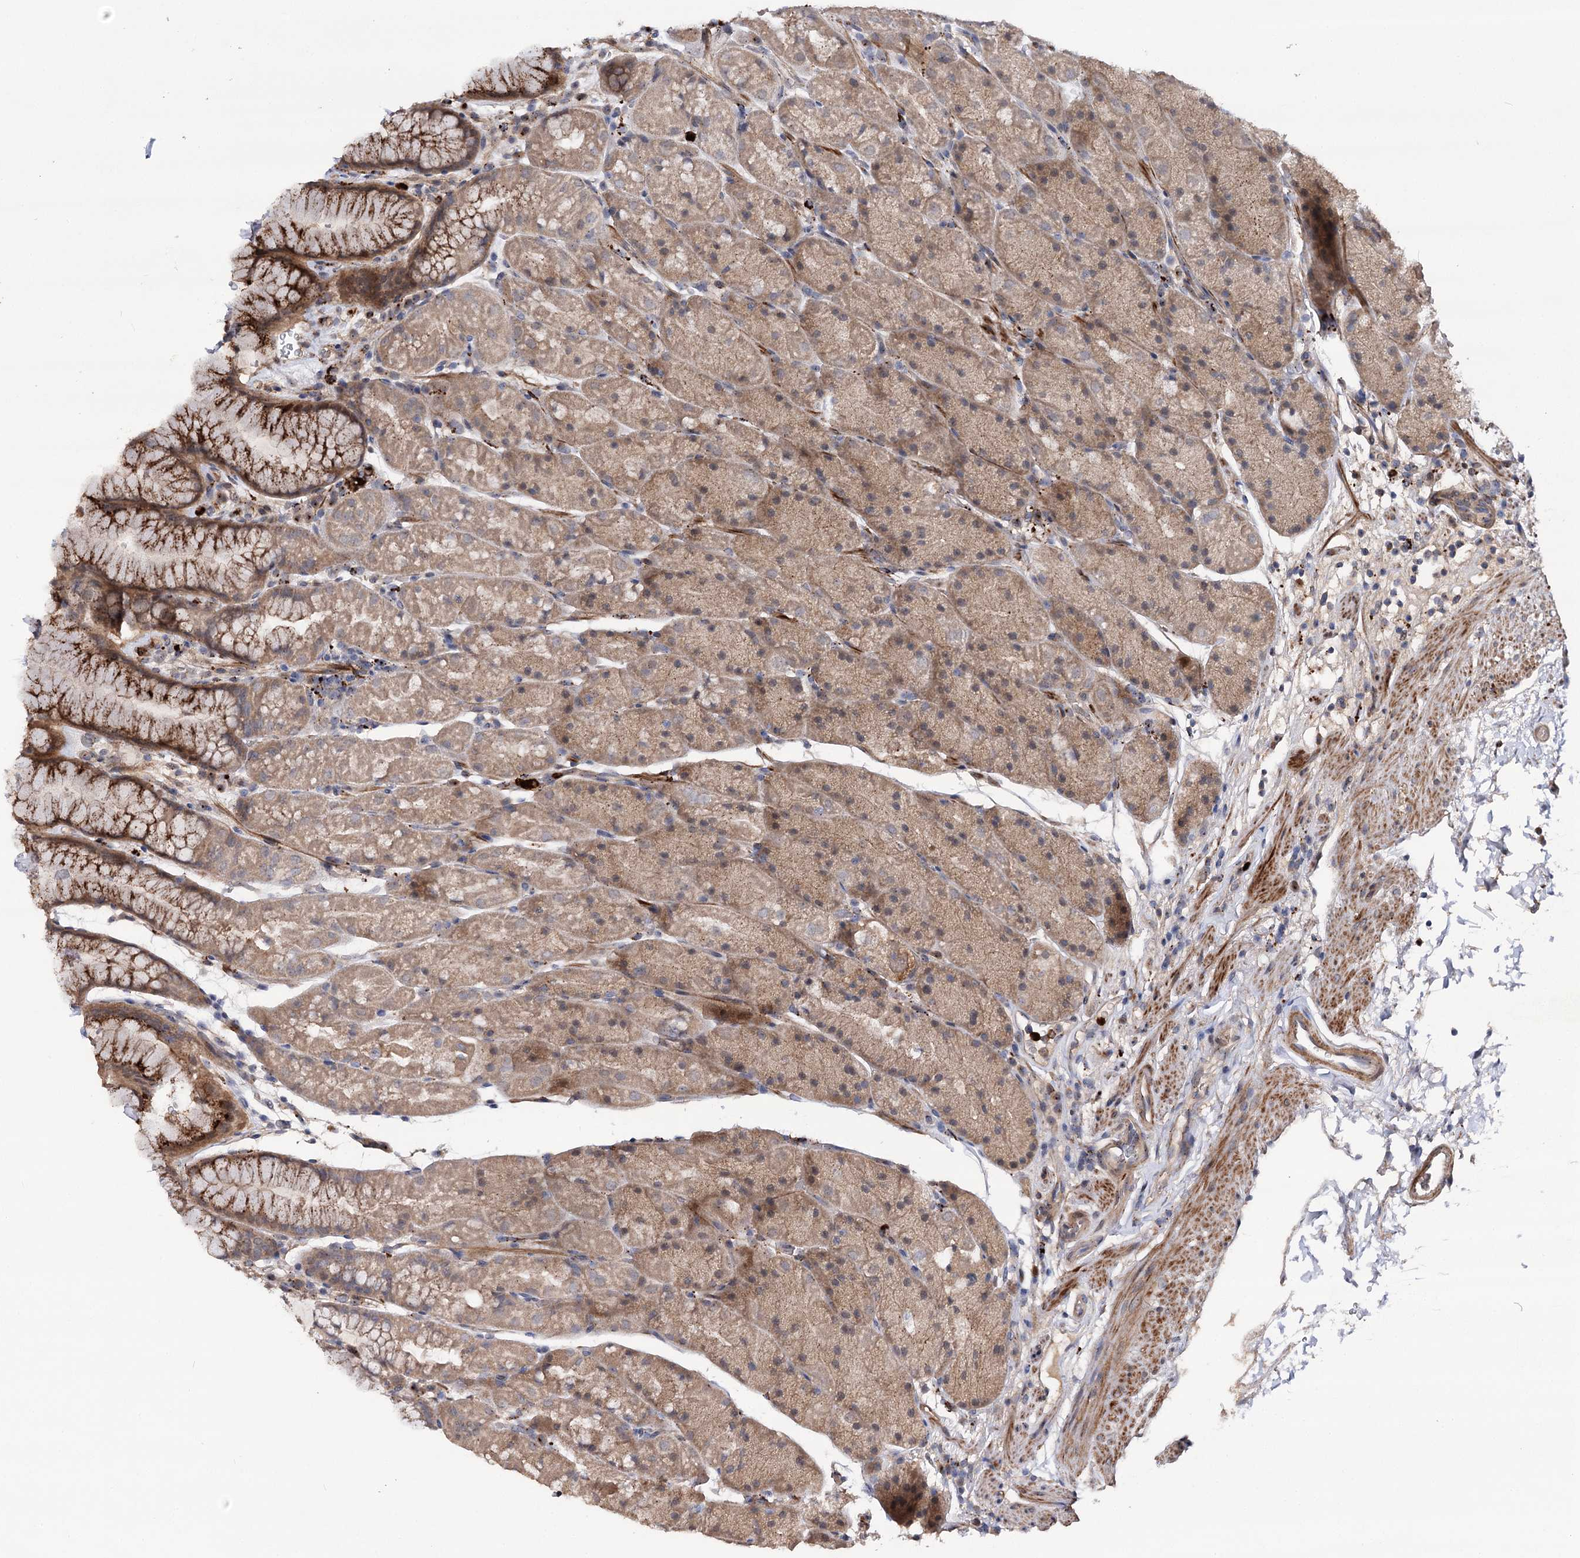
{"staining": {"intensity": "strong", "quantity": "<25%", "location": "cytoplasmic/membranous"}, "tissue": "stomach", "cell_type": "Glandular cells", "image_type": "normal", "snomed": [{"axis": "morphology", "description": "Normal tissue, NOS"}, {"axis": "topography", "description": "Stomach, upper"}, {"axis": "topography", "description": "Stomach, lower"}], "caption": "Immunohistochemical staining of benign stomach reveals strong cytoplasmic/membranous protein positivity in about <25% of glandular cells. The protein is shown in brown color, while the nuclei are stained blue.", "gene": "MINDY3", "patient": {"sex": "male", "age": 67}}